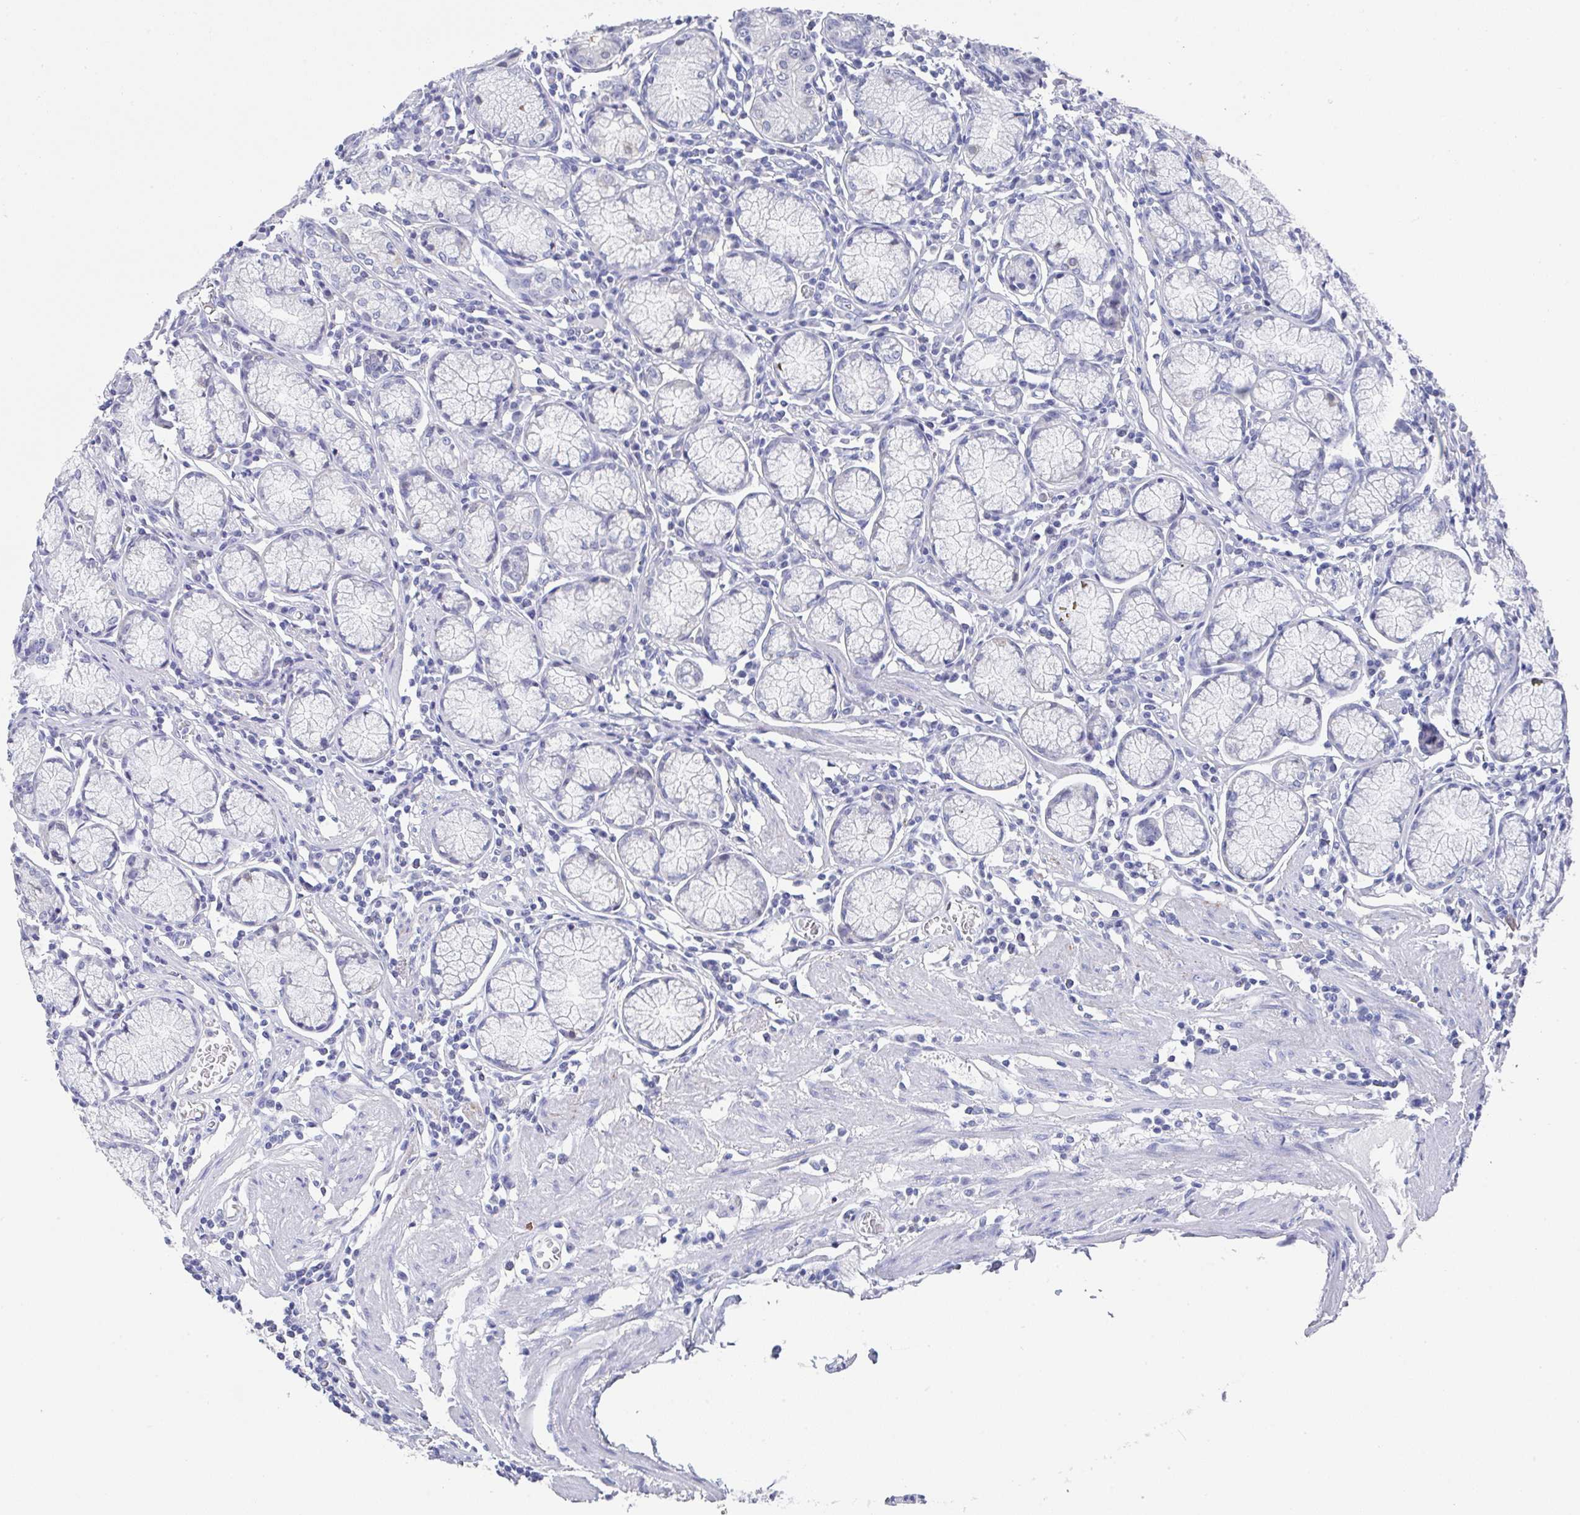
{"staining": {"intensity": "weak", "quantity": "<25%", "location": "cytoplasmic/membranous"}, "tissue": "stomach", "cell_type": "Glandular cells", "image_type": "normal", "snomed": [{"axis": "morphology", "description": "Normal tissue, NOS"}, {"axis": "topography", "description": "Stomach"}], "caption": "Immunohistochemistry (IHC) photomicrograph of normal human stomach stained for a protein (brown), which shows no expression in glandular cells.", "gene": "TNFRSF8", "patient": {"sex": "male", "age": 55}}